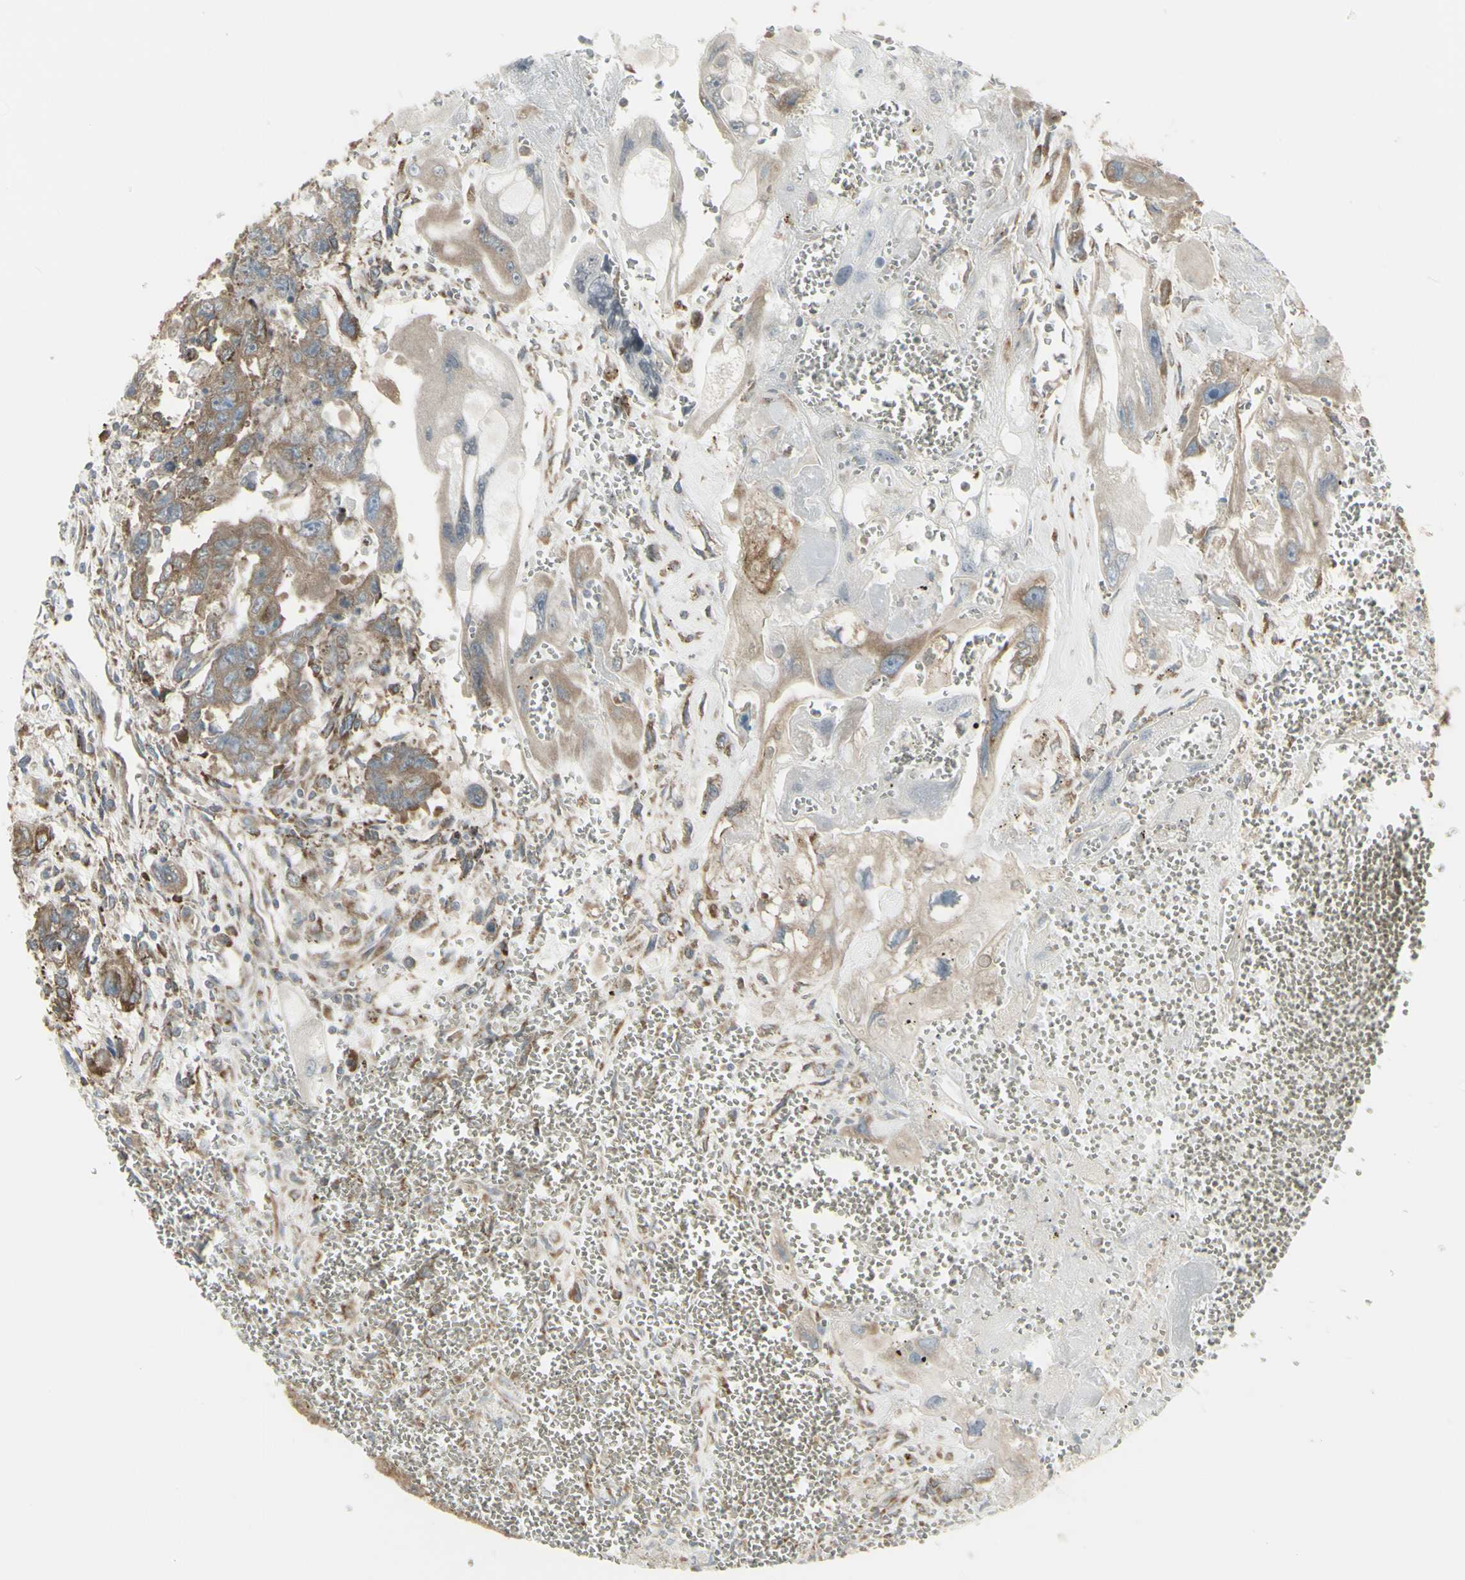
{"staining": {"intensity": "weak", "quantity": ">75%", "location": "cytoplasmic/membranous"}, "tissue": "testis cancer", "cell_type": "Tumor cells", "image_type": "cancer", "snomed": [{"axis": "morphology", "description": "Carcinoma, Embryonal, NOS"}, {"axis": "topography", "description": "Testis"}], "caption": "Weak cytoplasmic/membranous positivity for a protein is appreciated in about >75% of tumor cells of testis embryonal carcinoma using IHC.", "gene": "FKBP3", "patient": {"sex": "male", "age": 28}}